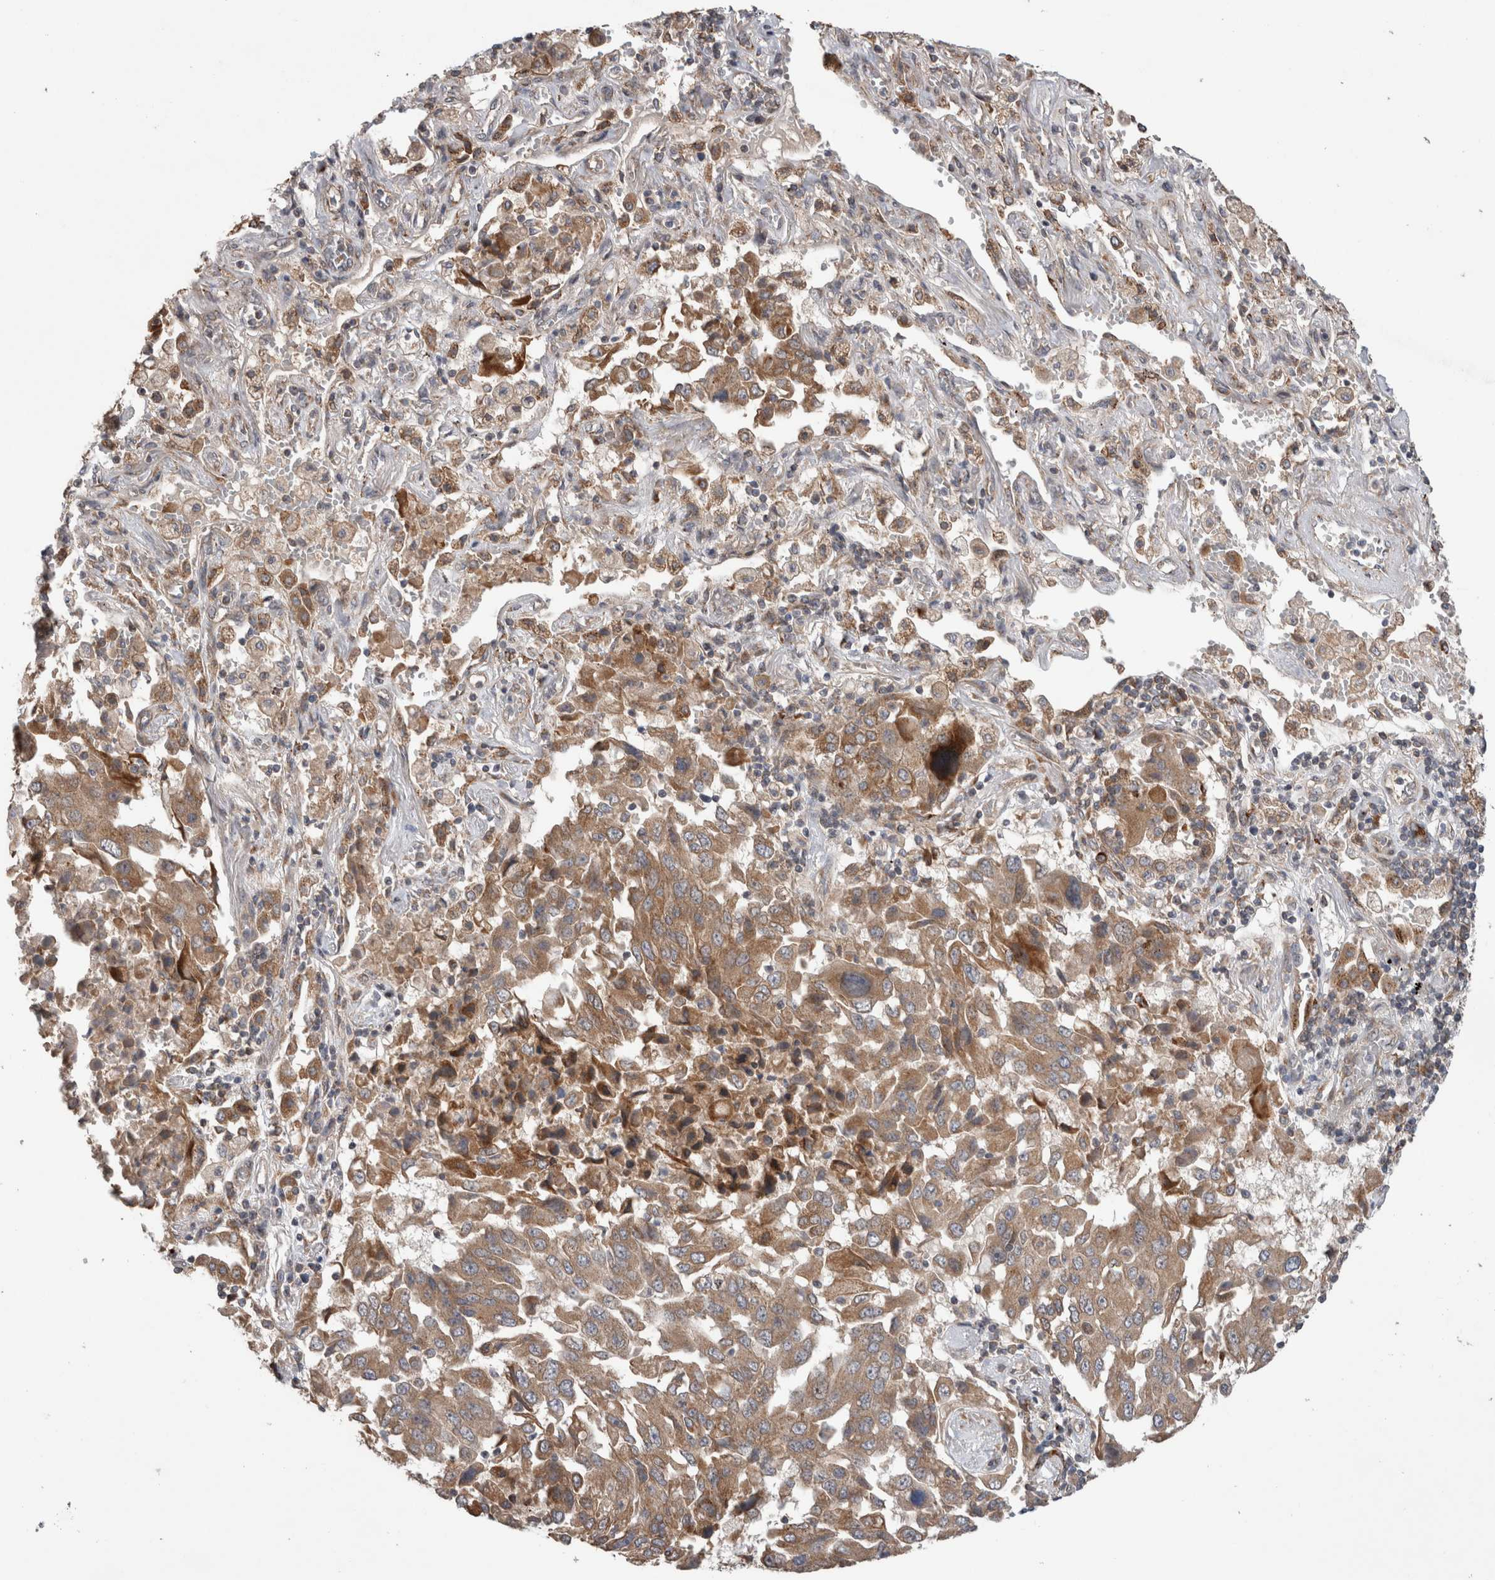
{"staining": {"intensity": "moderate", "quantity": ">75%", "location": "cytoplasmic/membranous"}, "tissue": "lung cancer", "cell_type": "Tumor cells", "image_type": "cancer", "snomed": [{"axis": "morphology", "description": "Adenocarcinoma, NOS"}, {"axis": "topography", "description": "Lung"}], "caption": "Protein staining of adenocarcinoma (lung) tissue reveals moderate cytoplasmic/membranous staining in approximately >75% of tumor cells.", "gene": "TRIM5", "patient": {"sex": "female", "age": 65}}